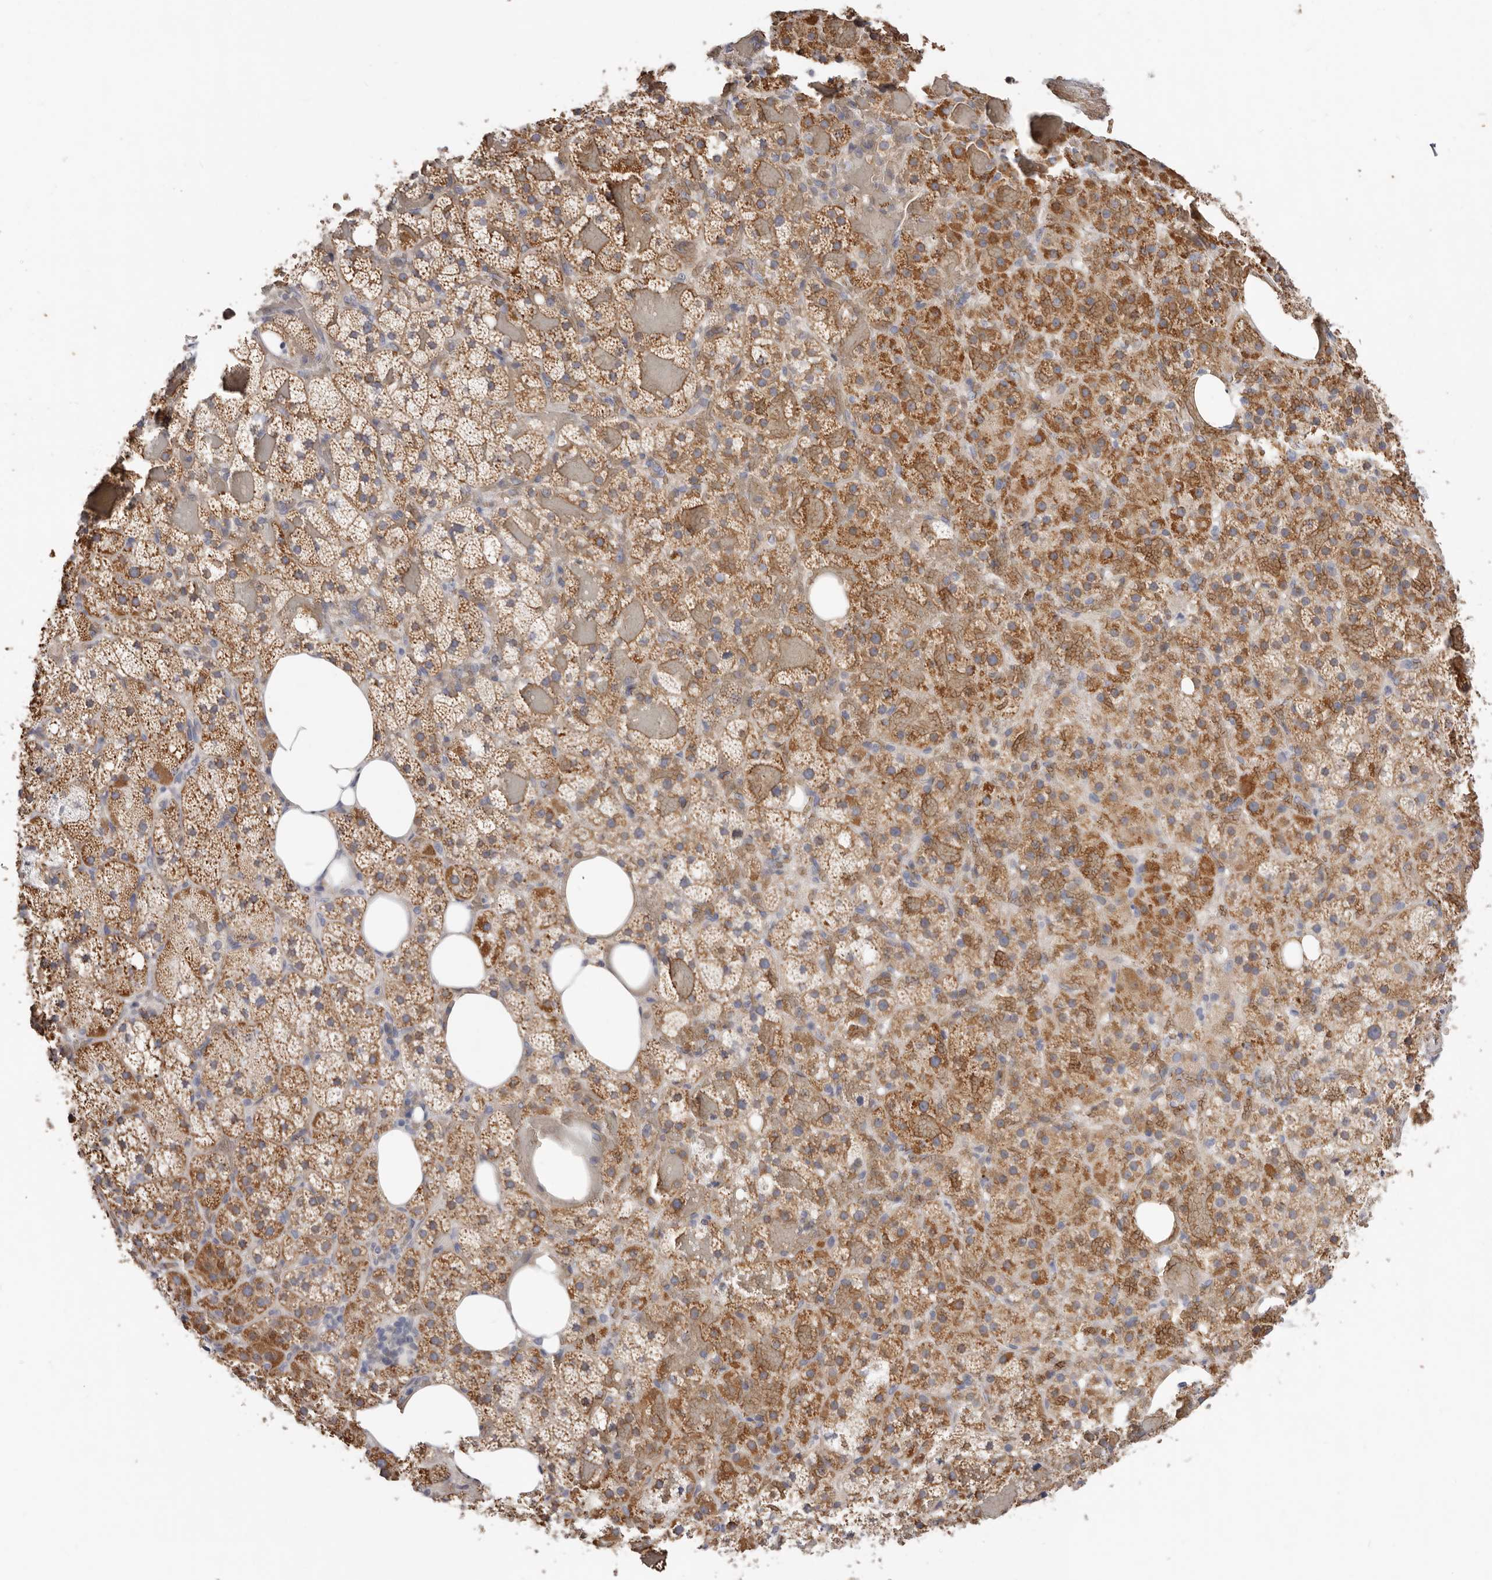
{"staining": {"intensity": "moderate", "quantity": ">75%", "location": "cytoplasmic/membranous"}, "tissue": "adrenal gland", "cell_type": "Glandular cells", "image_type": "normal", "snomed": [{"axis": "morphology", "description": "Normal tissue, NOS"}, {"axis": "topography", "description": "Adrenal gland"}], "caption": "A high-resolution image shows immunohistochemistry staining of unremarkable adrenal gland, which exhibits moderate cytoplasmic/membranous positivity in about >75% of glandular cells.", "gene": "SPTA1", "patient": {"sex": "female", "age": 59}}